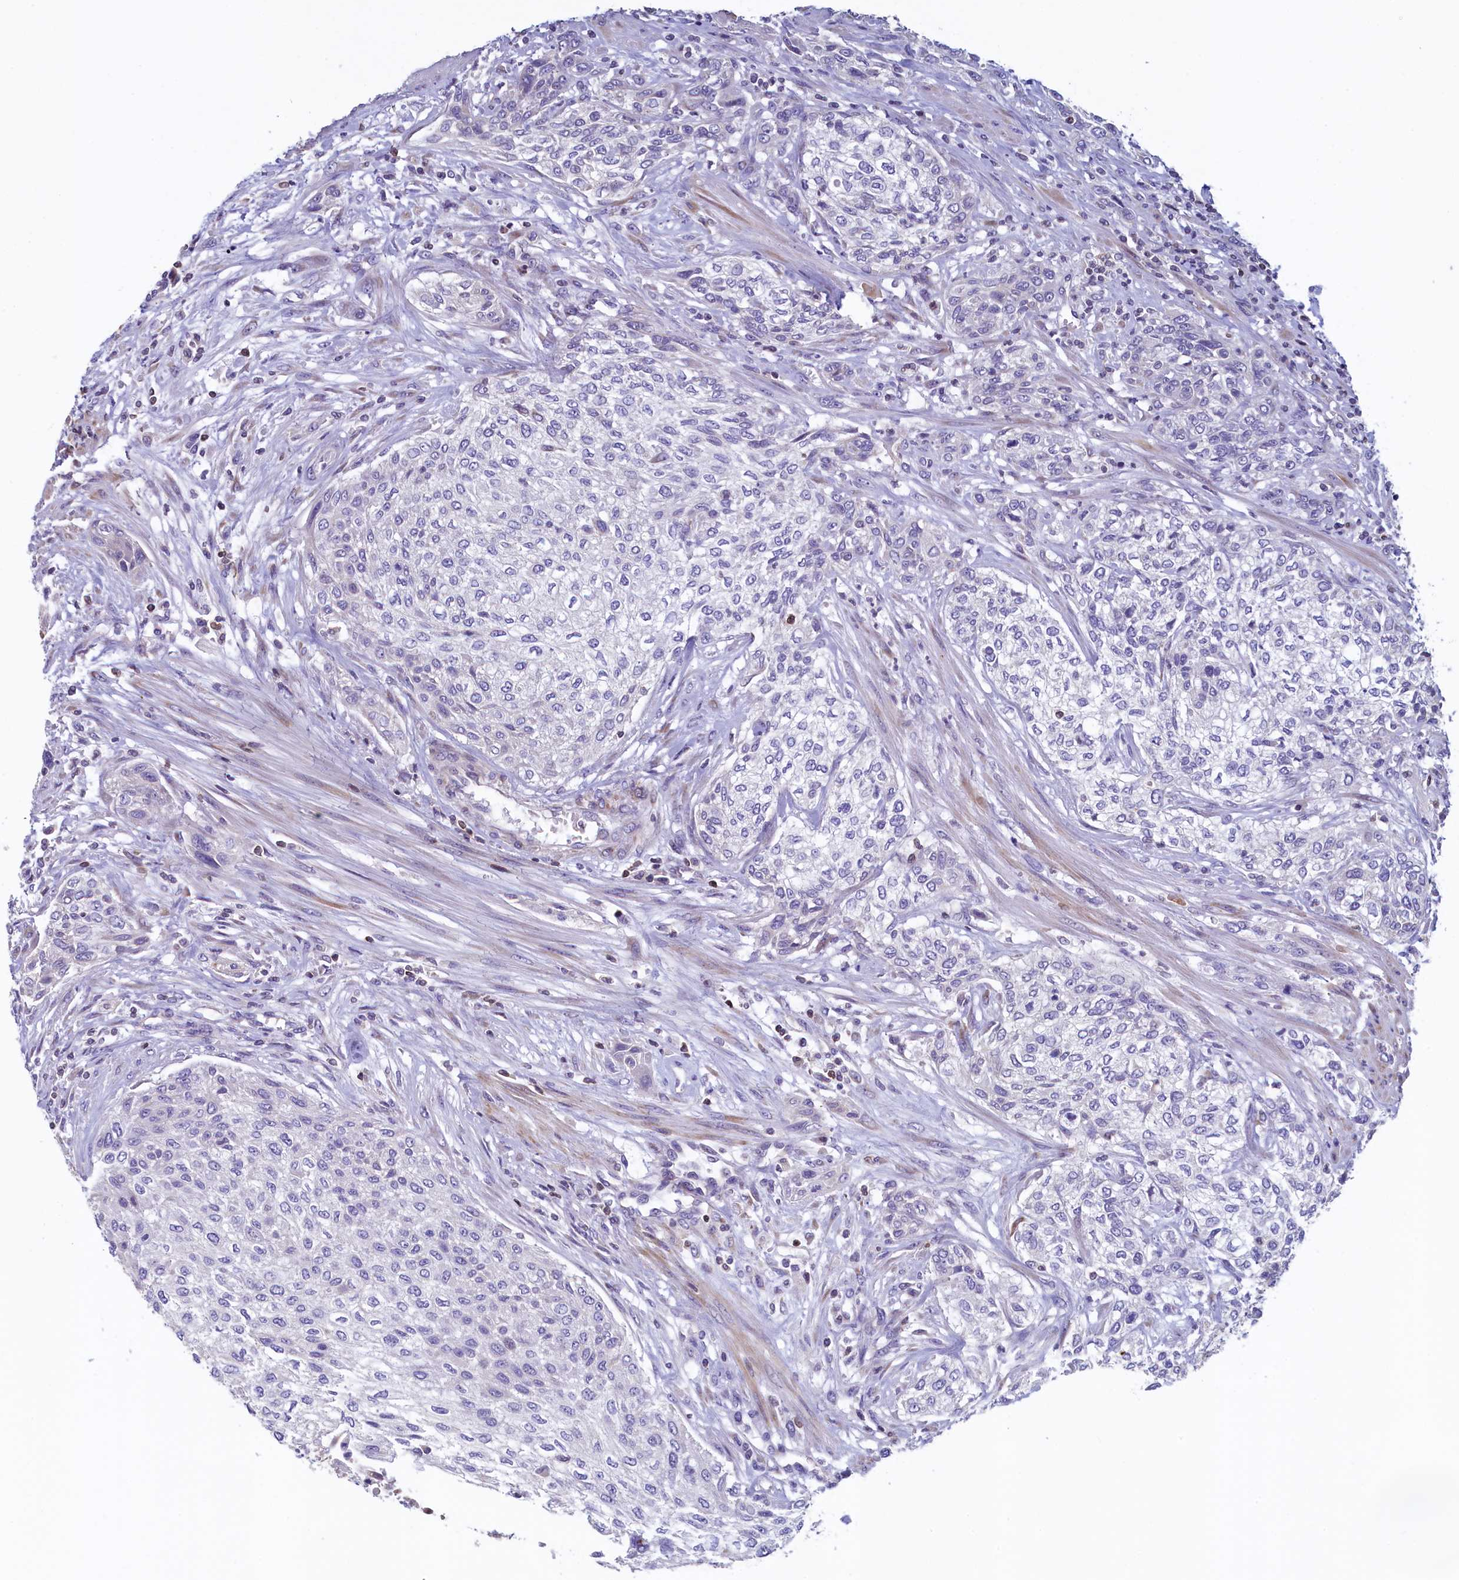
{"staining": {"intensity": "negative", "quantity": "none", "location": "none"}, "tissue": "urothelial cancer", "cell_type": "Tumor cells", "image_type": "cancer", "snomed": [{"axis": "morphology", "description": "Normal tissue, NOS"}, {"axis": "morphology", "description": "Urothelial carcinoma, NOS"}, {"axis": "topography", "description": "Urinary bladder"}, {"axis": "topography", "description": "Peripheral nerve tissue"}], "caption": "This is an IHC photomicrograph of urothelial cancer. There is no positivity in tumor cells.", "gene": "TRAF3IP3", "patient": {"sex": "male", "age": 35}}